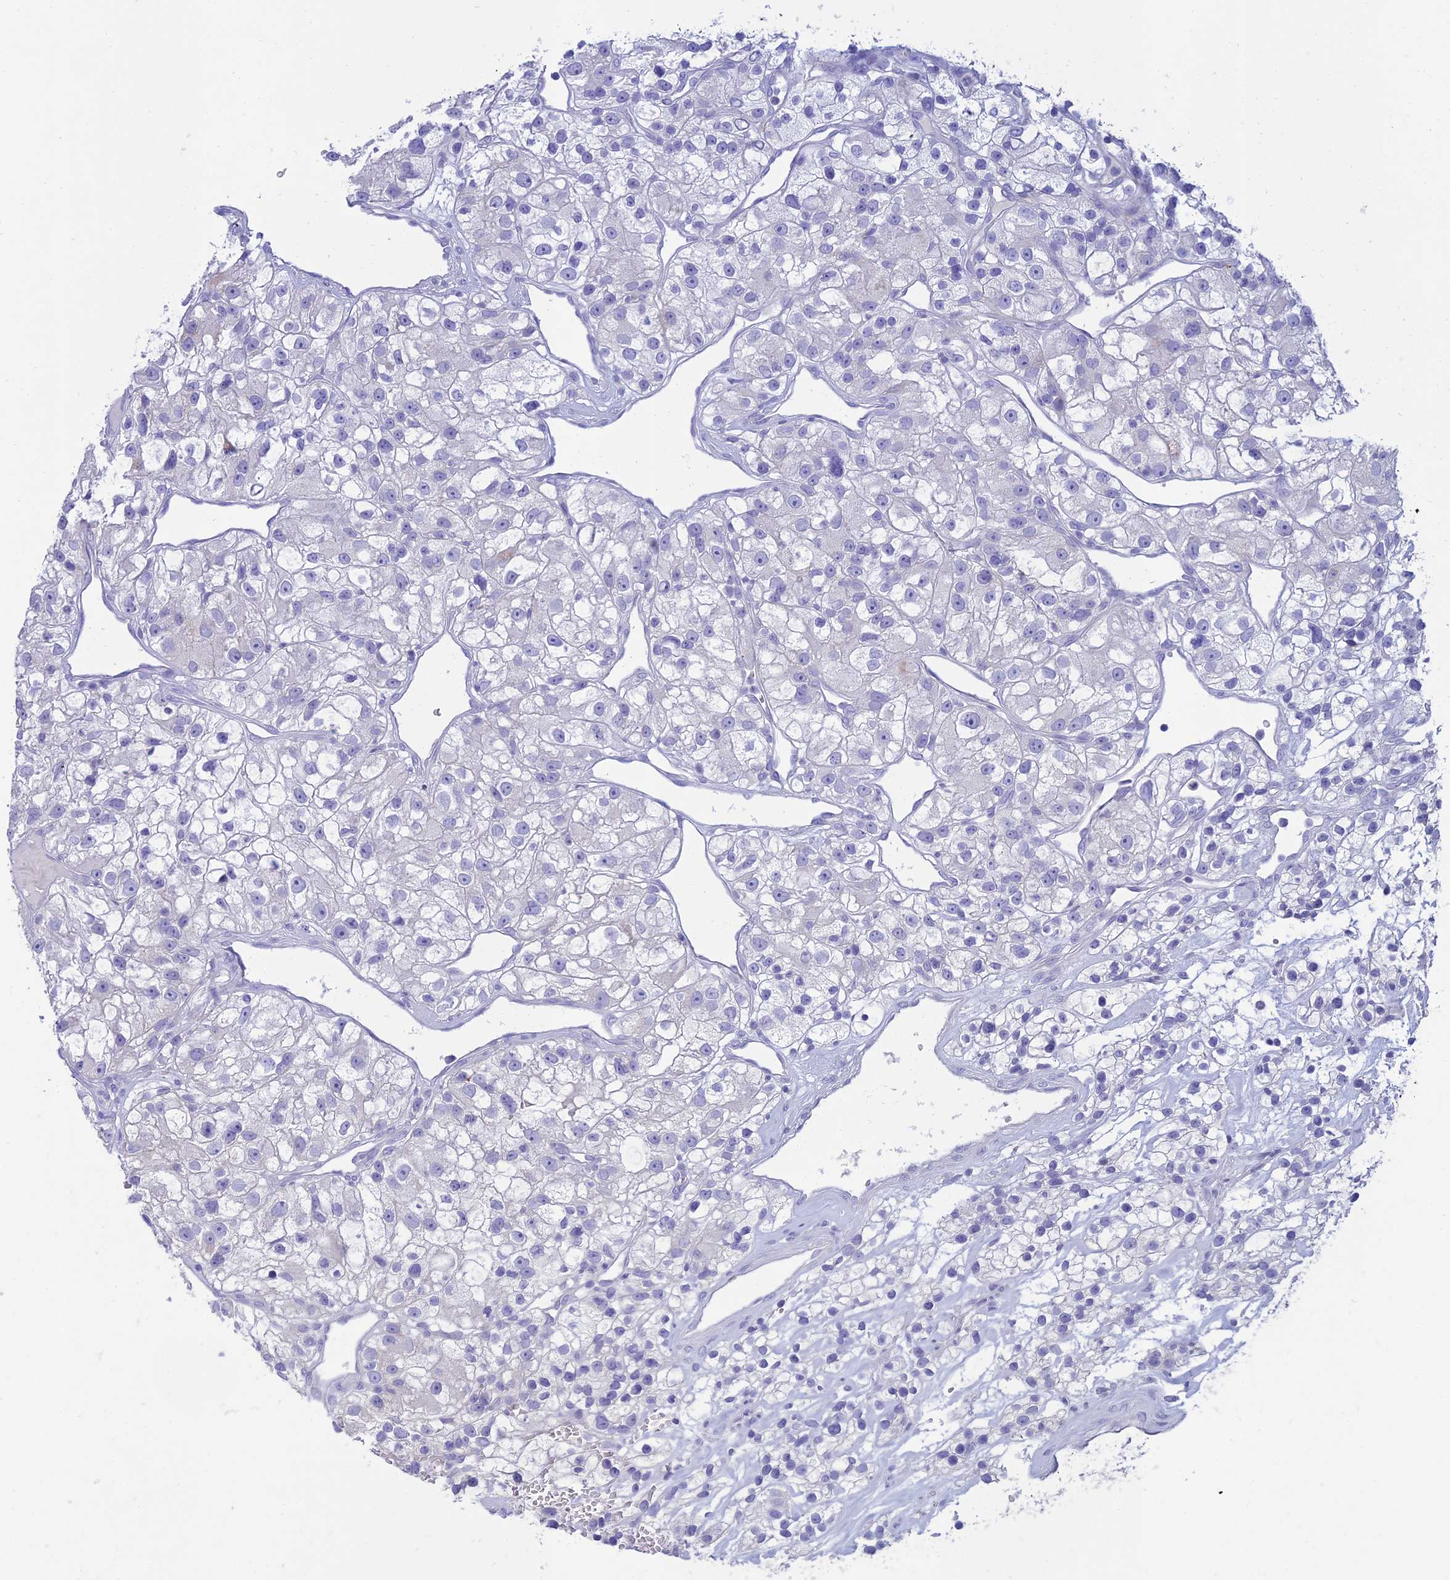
{"staining": {"intensity": "negative", "quantity": "none", "location": "none"}, "tissue": "renal cancer", "cell_type": "Tumor cells", "image_type": "cancer", "snomed": [{"axis": "morphology", "description": "Adenocarcinoma, NOS"}, {"axis": "topography", "description": "Kidney"}], "caption": "Immunohistochemical staining of renal cancer demonstrates no significant positivity in tumor cells. (IHC, brightfield microscopy, high magnification).", "gene": "MAL2", "patient": {"sex": "female", "age": 57}}